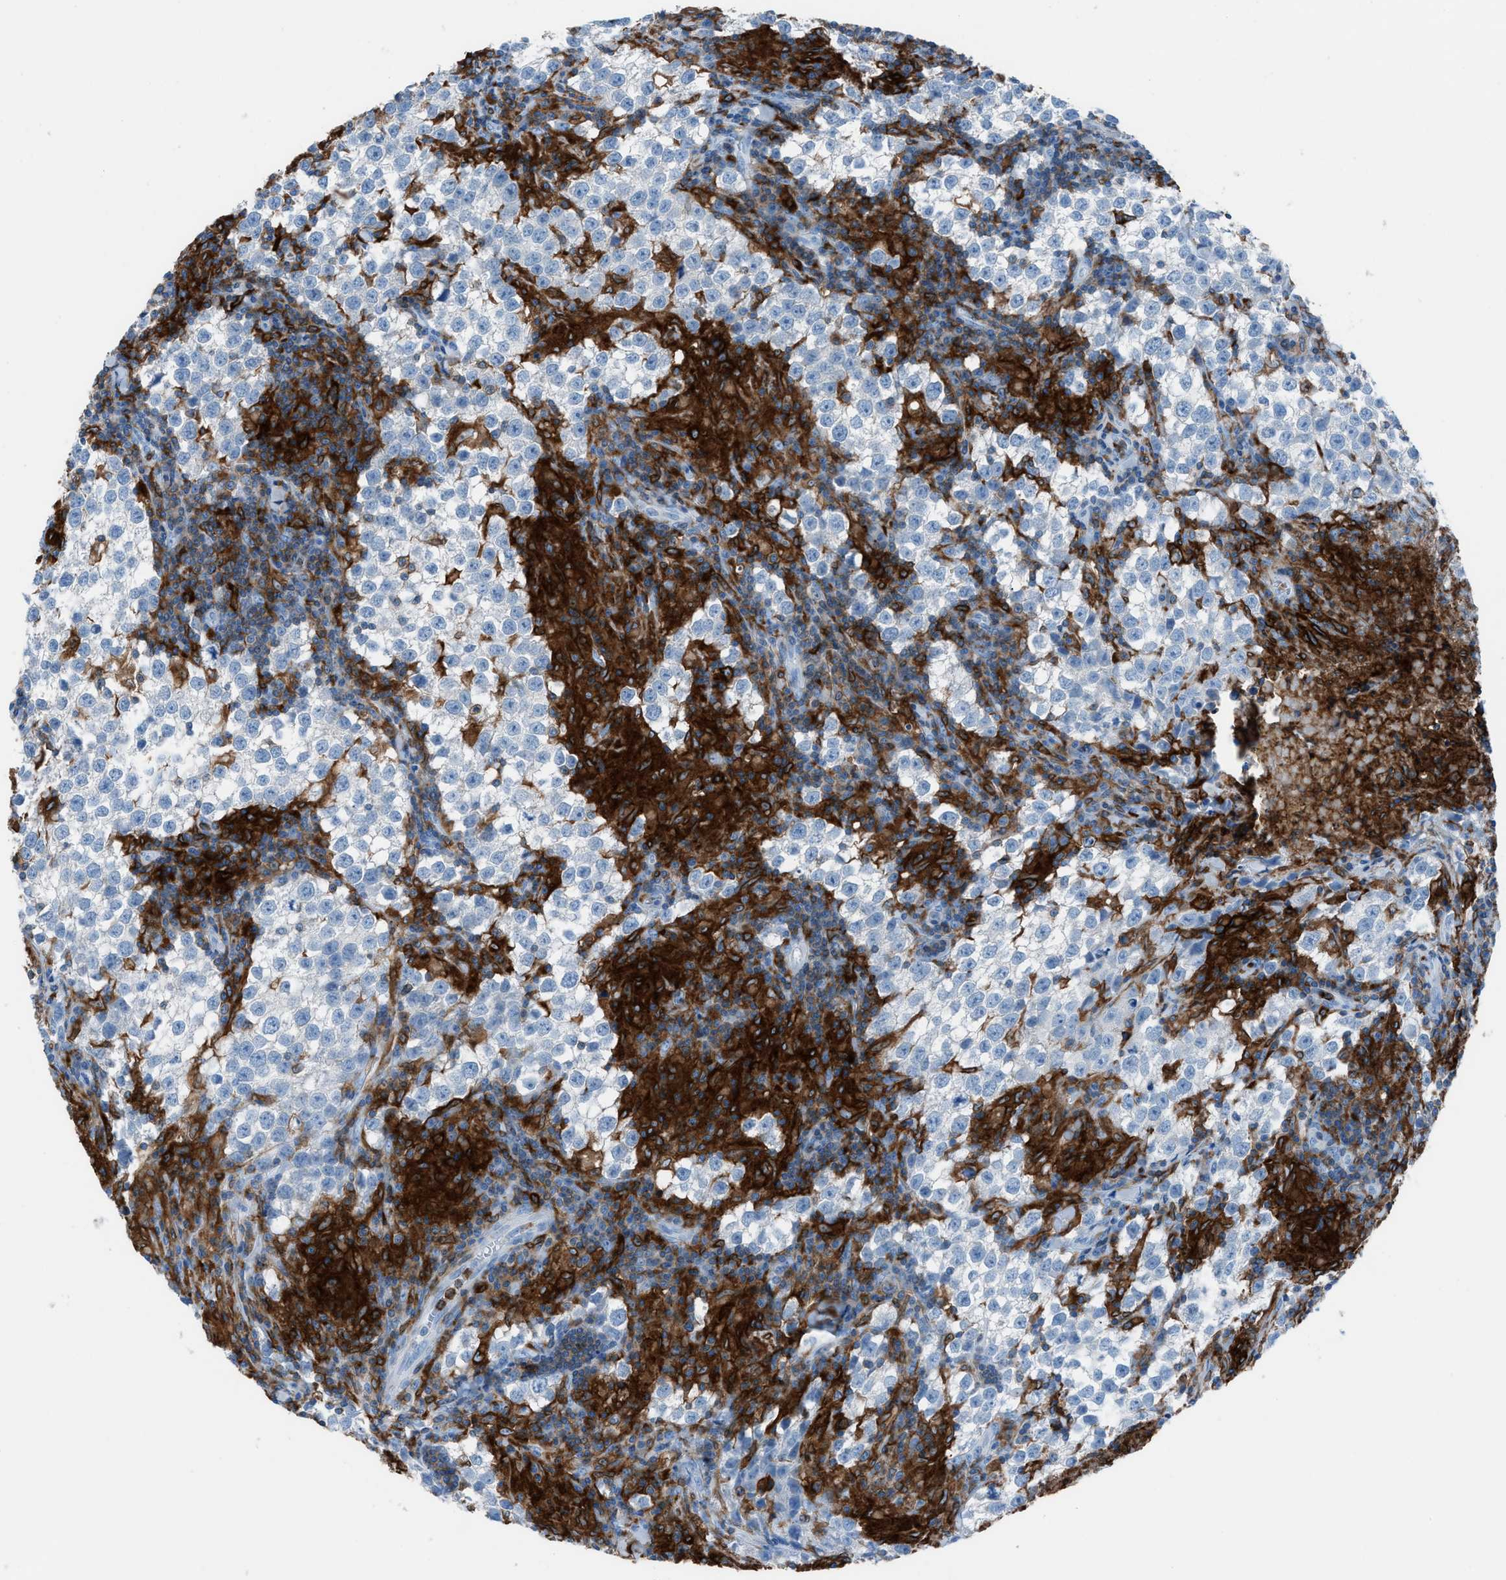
{"staining": {"intensity": "negative", "quantity": "none", "location": "none"}, "tissue": "testis cancer", "cell_type": "Tumor cells", "image_type": "cancer", "snomed": [{"axis": "morphology", "description": "Seminoma, NOS"}, {"axis": "morphology", "description": "Carcinoma, Embryonal, NOS"}, {"axis": "topography", "description": "Testis"}], "caption": "This is an immunohistochemistry photomicrograph of testis cancer (seminoma). There is no staining in tumor cells.", "gene": "ITGB2", "patient": {"sex": "male", "age": 36}}